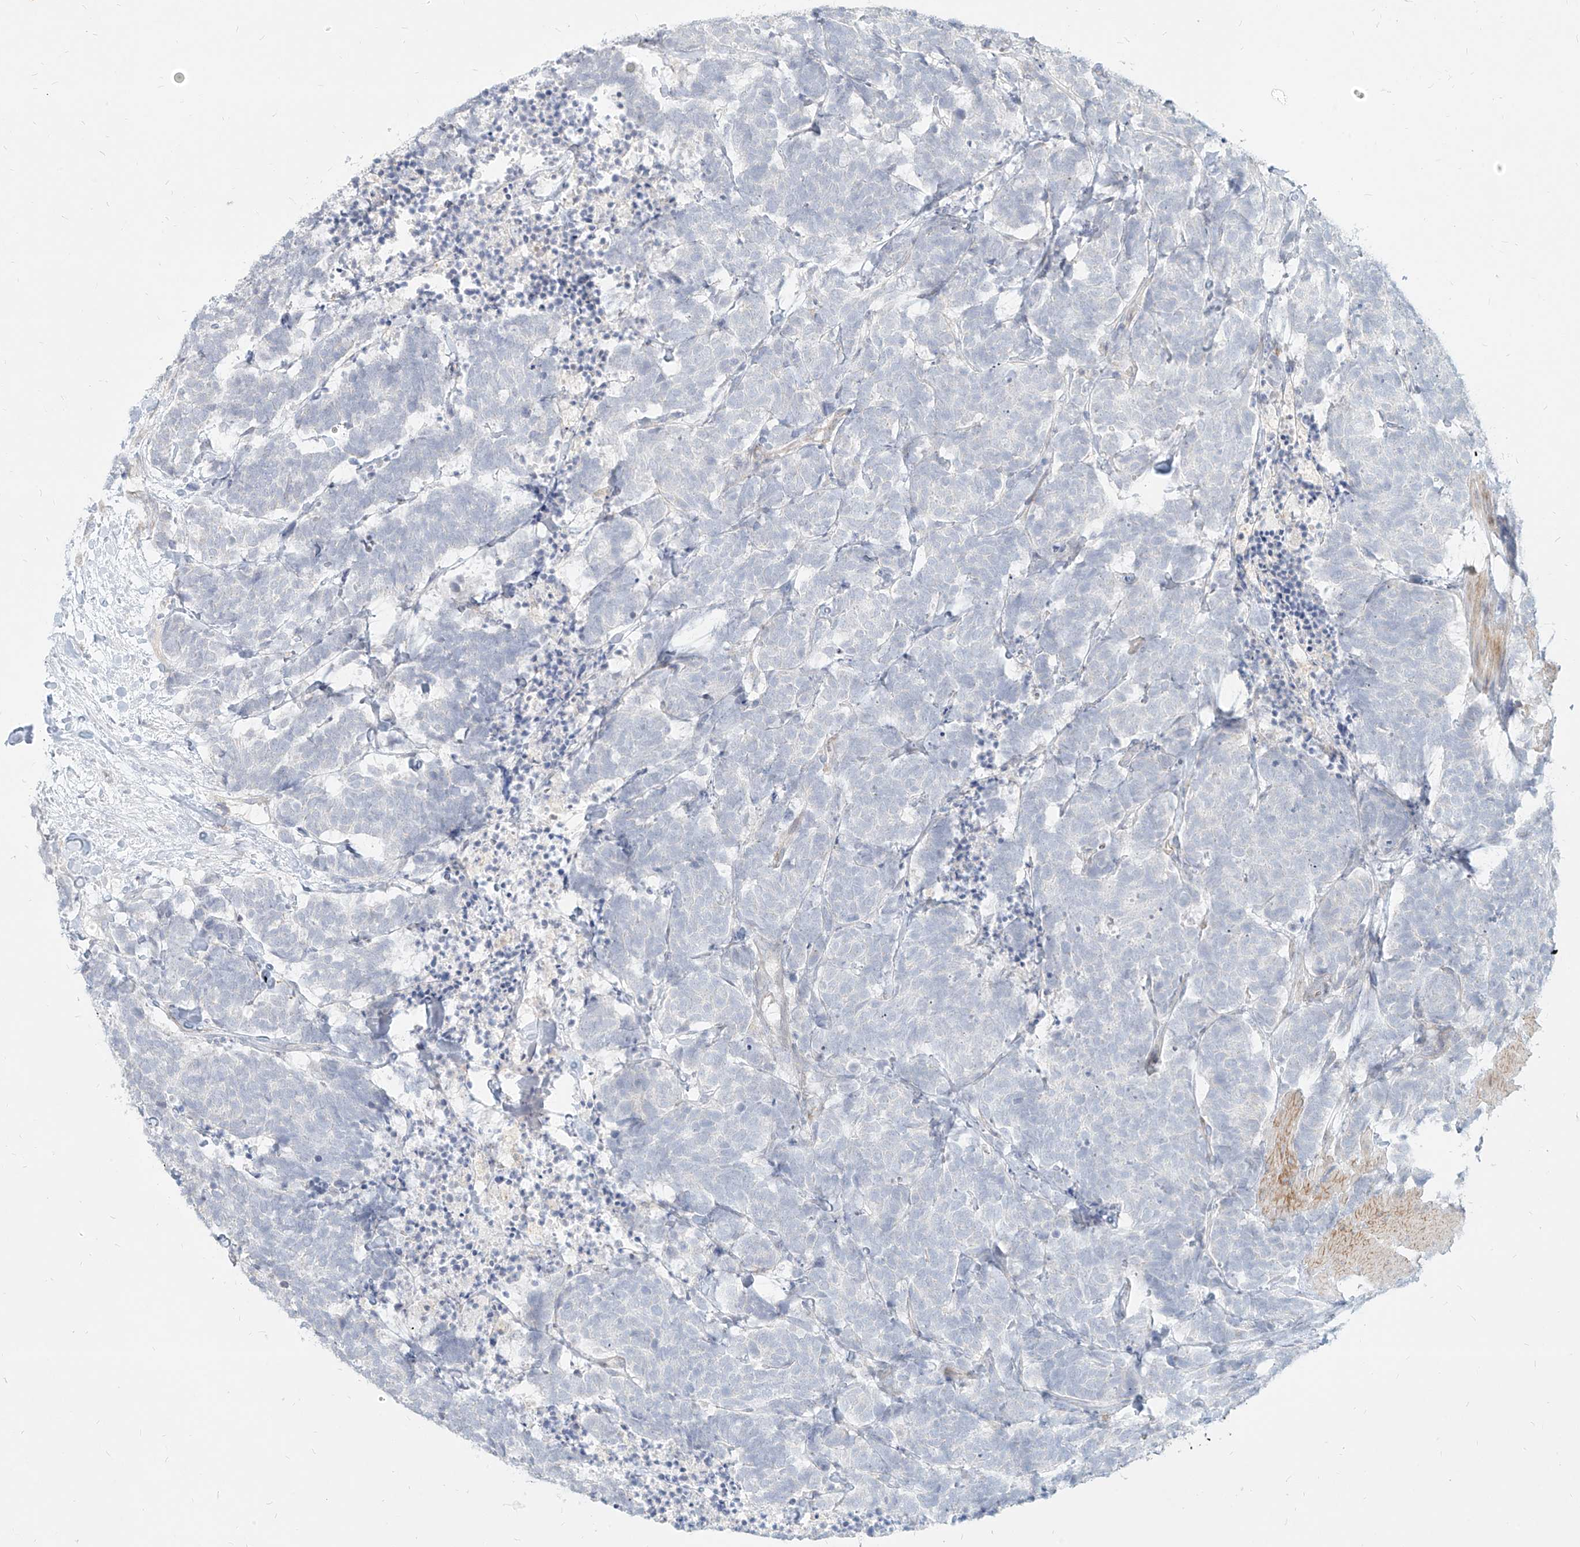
{"staining": {"intensity": "negative", "quantity": "none", "location": "none"}, "tissue": "carcinoid", "cell_type": "Tumor cells", "image_type": "cancer", "snomed": [{"axis": "morphology", "description": "Carcinoma, NOS"}, {"axis": "morphology", "description": "Carcinoid, malignant, NOS"}, {"axis": "topography", "description": "Urinary bladder"}], "caption": "This is a photomicrograph of immunohistochemistry (IHC) staining of carcinoid (malignant), which shows no positivity in tumor cells. (DAB immunohistochemistry (IHC), high magnification).", "gene": "ITPKB", "patient": {"sex": "male", "age": 57}}